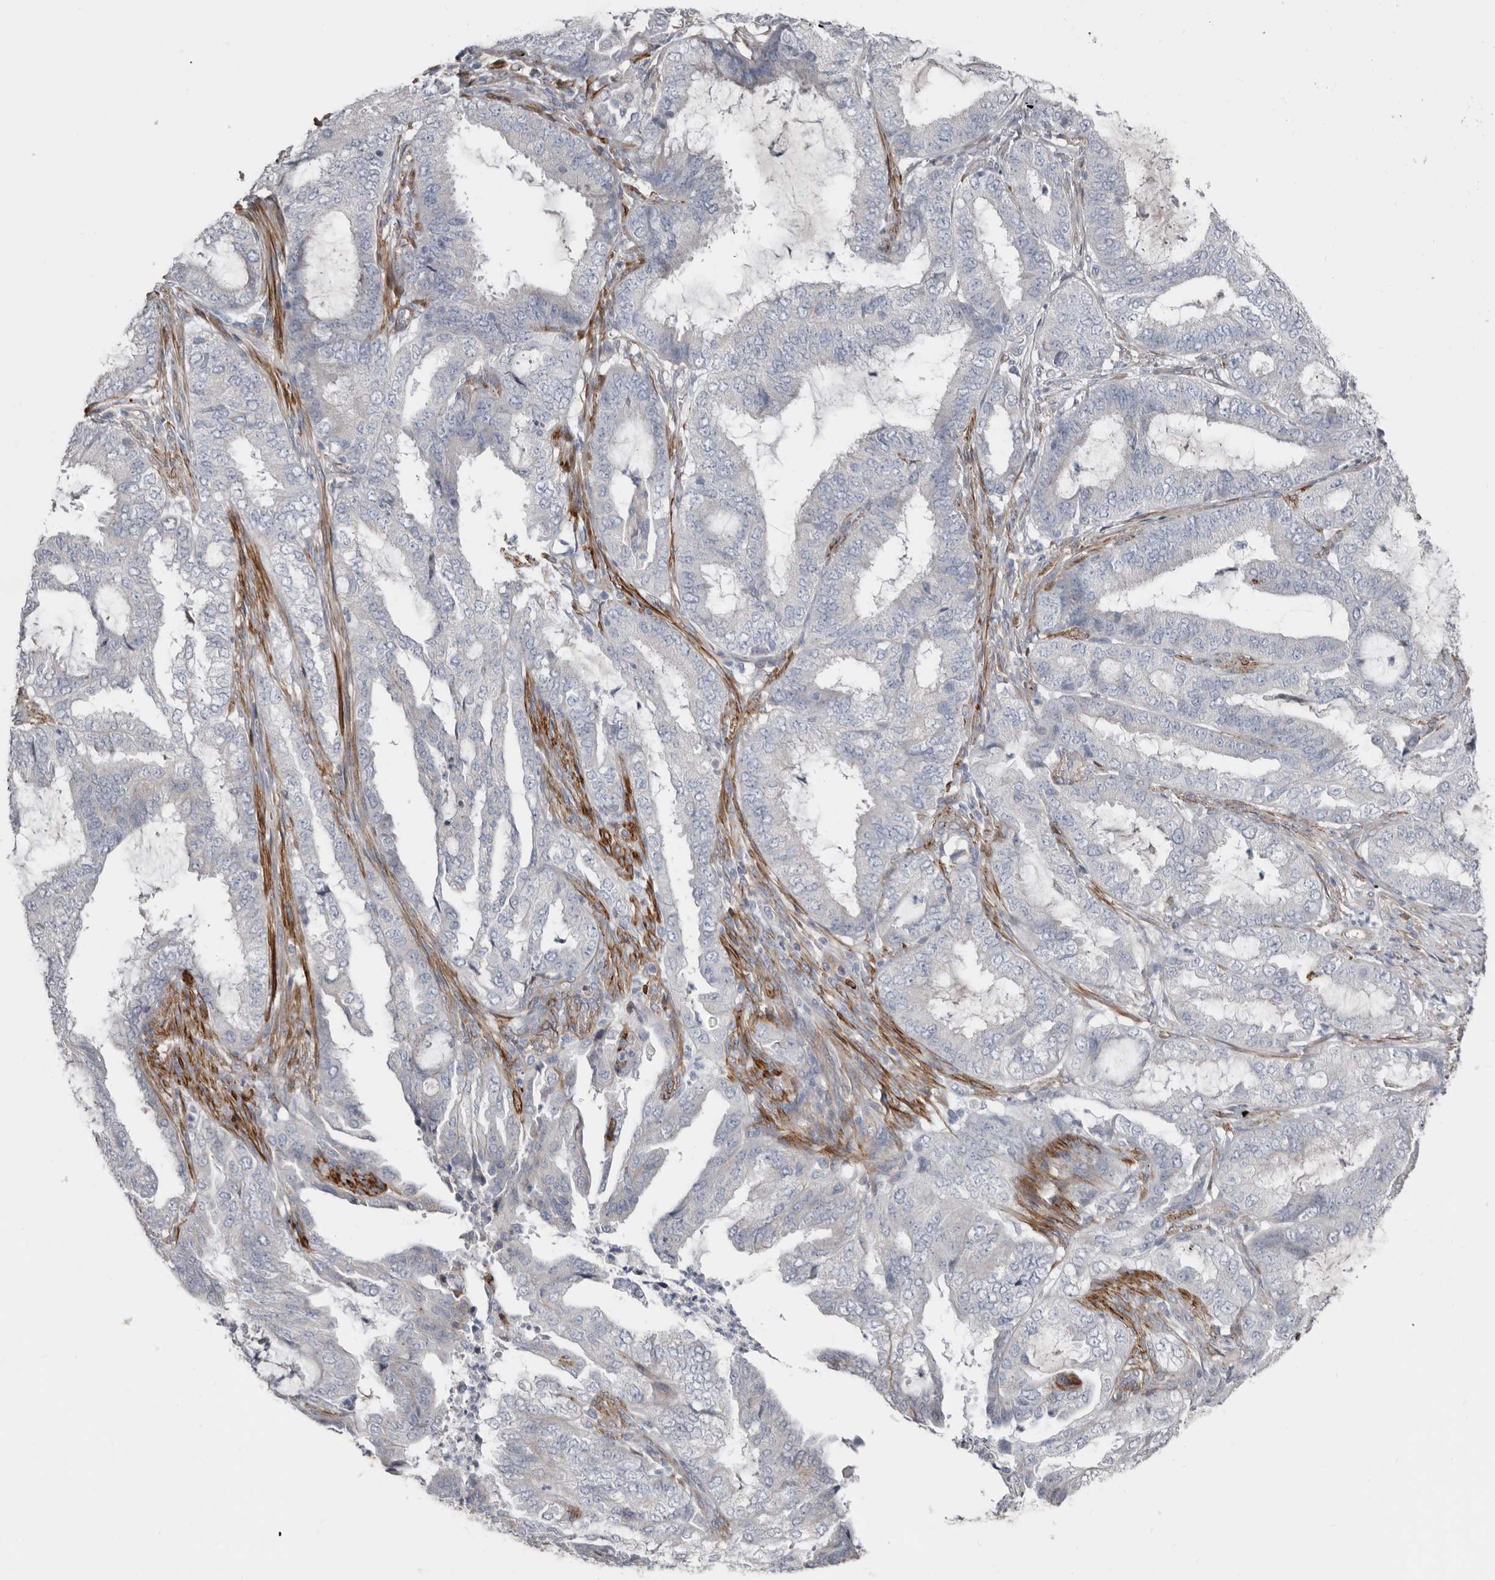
{"staining": {"intensity": "negative", "quantity": "none", "location": "none"}, "tissue": "endometrial cancer", "cell_type": "Tumor cells", "image_type": "cancer", "snomed": [{"axis": "morphology", "description": "Adenocarcinoma, NOS"}, {"axis": "topography", "description": "Endometrium"}], "caption": "Immunohistochemistry (IHC) of human endometrial adenocarcinoma demonstrates no positivity in tumor cells.", "gene": "ZNF114", "patient": {"sex": "female", "age": 51}}